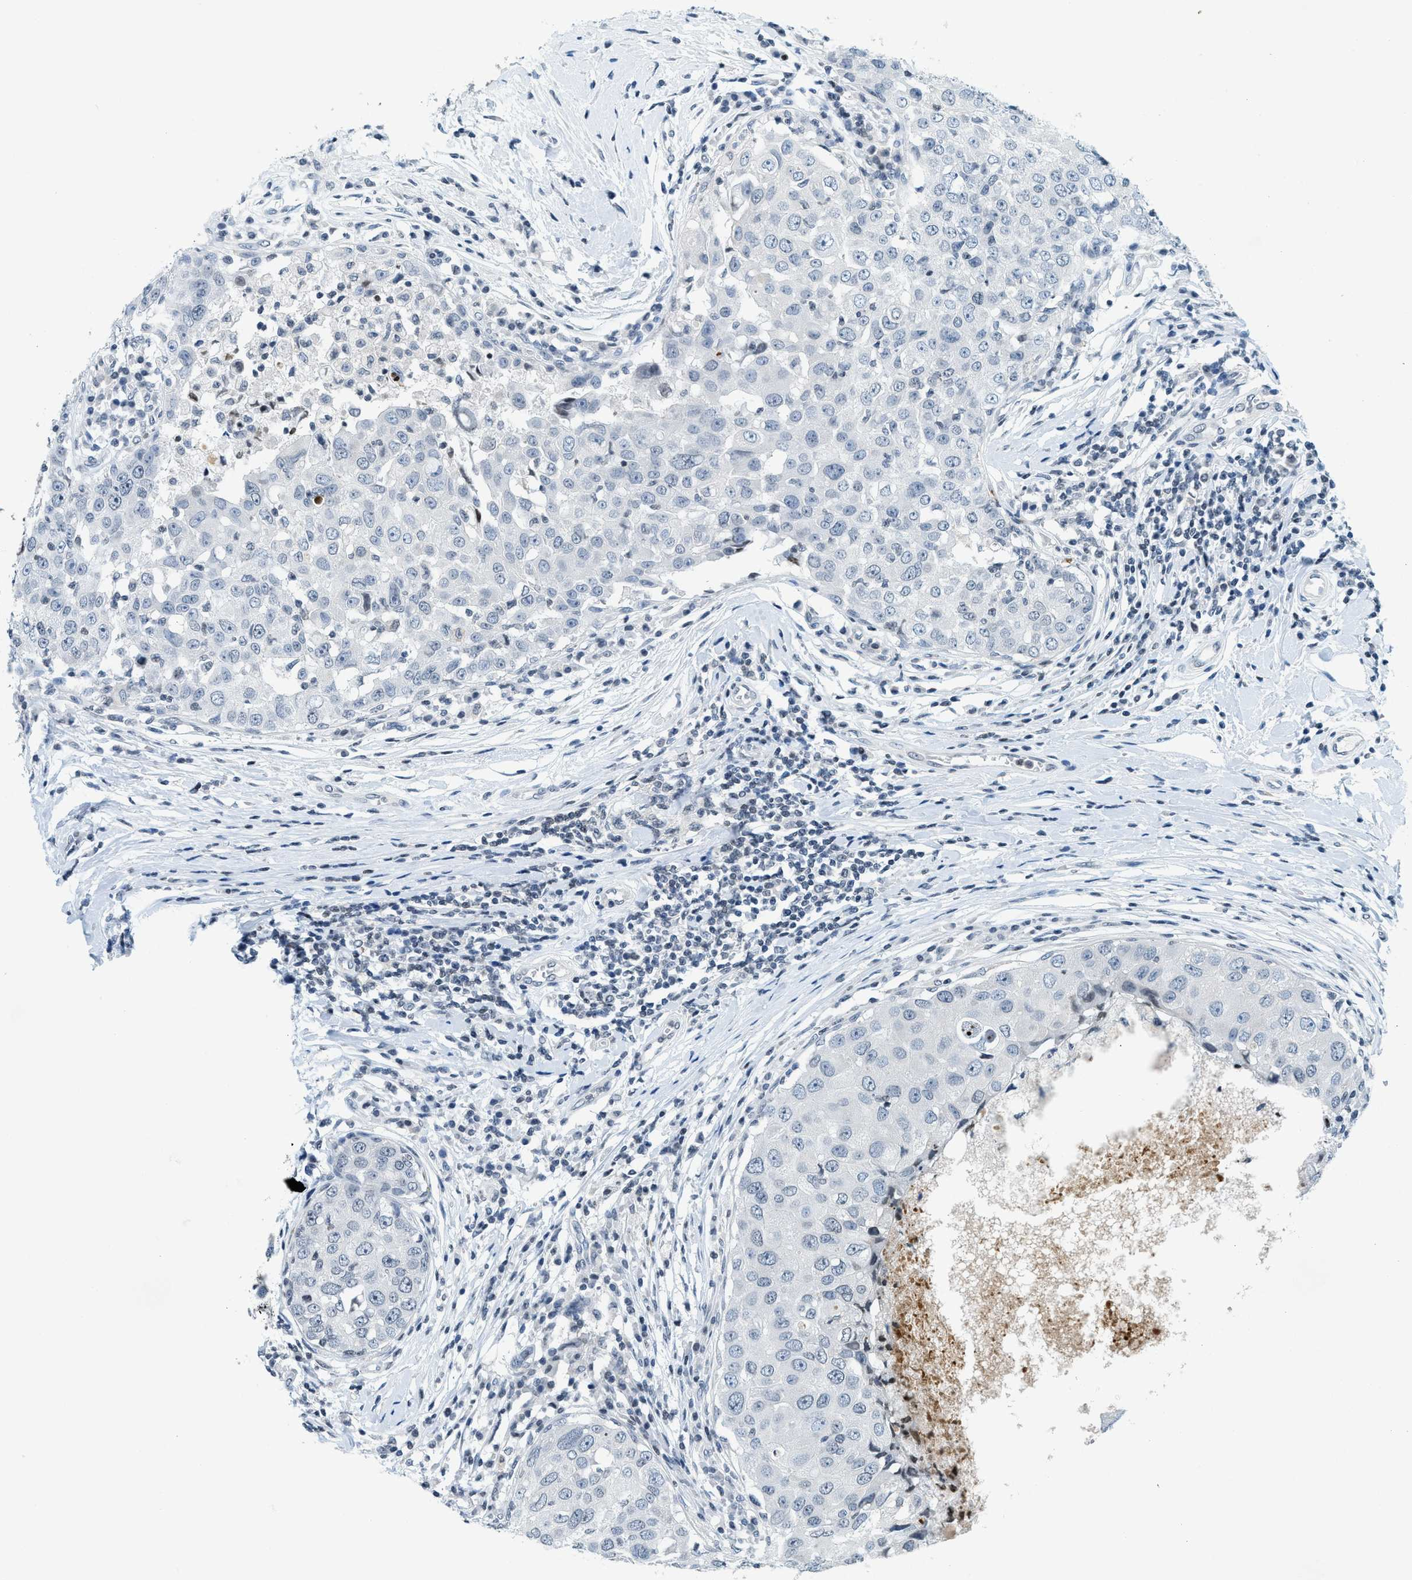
{"staining": {"intensity": "negative", "quantity": "none", "location": "none"}, "tissue": "breast cancer", "cell_type": "Tumor cells", "image_type": "cancer", "snomed": [{"axis": "morphology", "description": "Duct carcinoma"}, {"axis": "topography", "description": "Breast"}], "caption": "The histopathology image exhibits no staining of tumor cells in intraductal carcinoma (breast).", "gene": "UVRAG", "patient": {"sex": "female", "age": 27}}